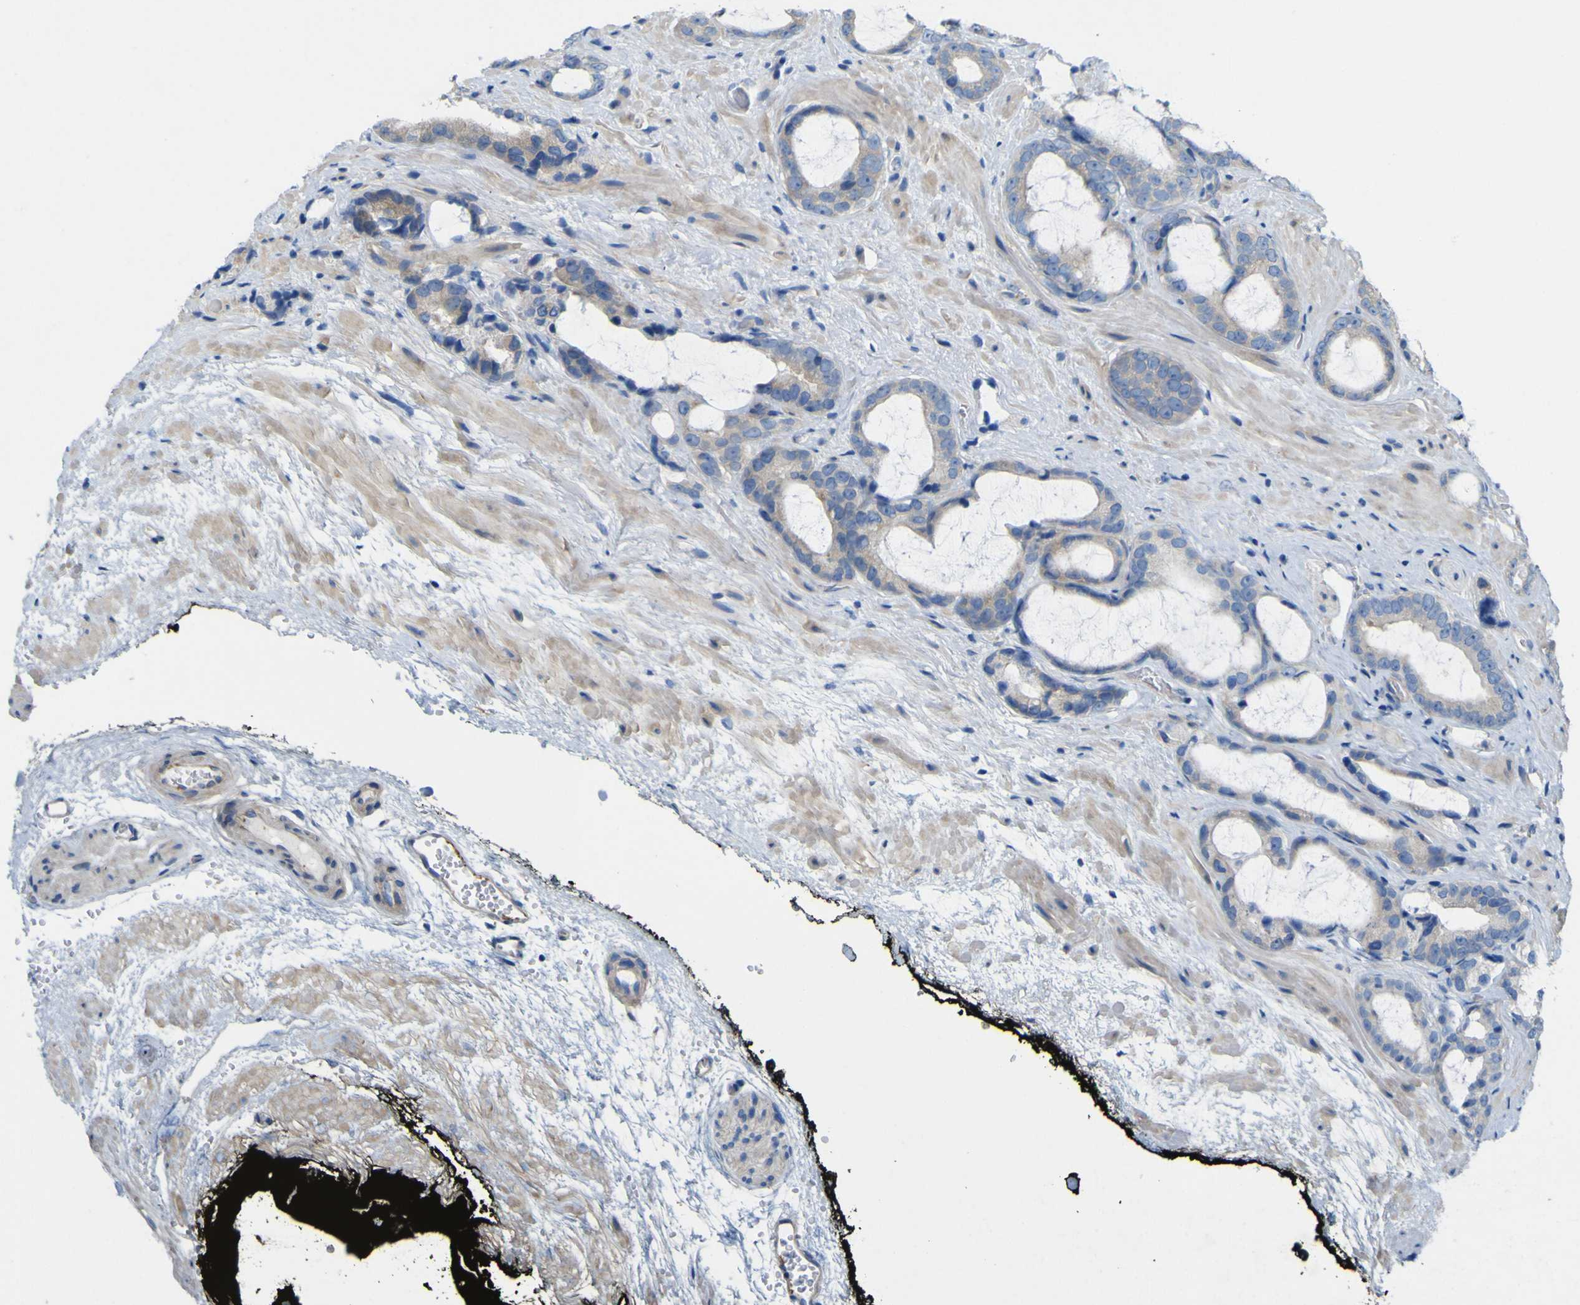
{"staining": {"intensity": "negative", "quantity": "none", "location": "none"}, "tissue": "prostate cancer", "cell_type": "Tumor cells", "image_type": "cancer", "snomed": [{"axis": "morphology", "description": "Adenocarcinoma, Low grade"}, {"axis": "topography", "description": "Prostate"}], "caption": "Immunohistochemistry (IHC) histopathology image of neoplastic tissue: low-grade adenocarcinoma (prostate) stained with DAB demonstrates no significant protein expression in tumor cells.", "gene": "MYEOV", "patient": {"sex": "male", "age": 60}}